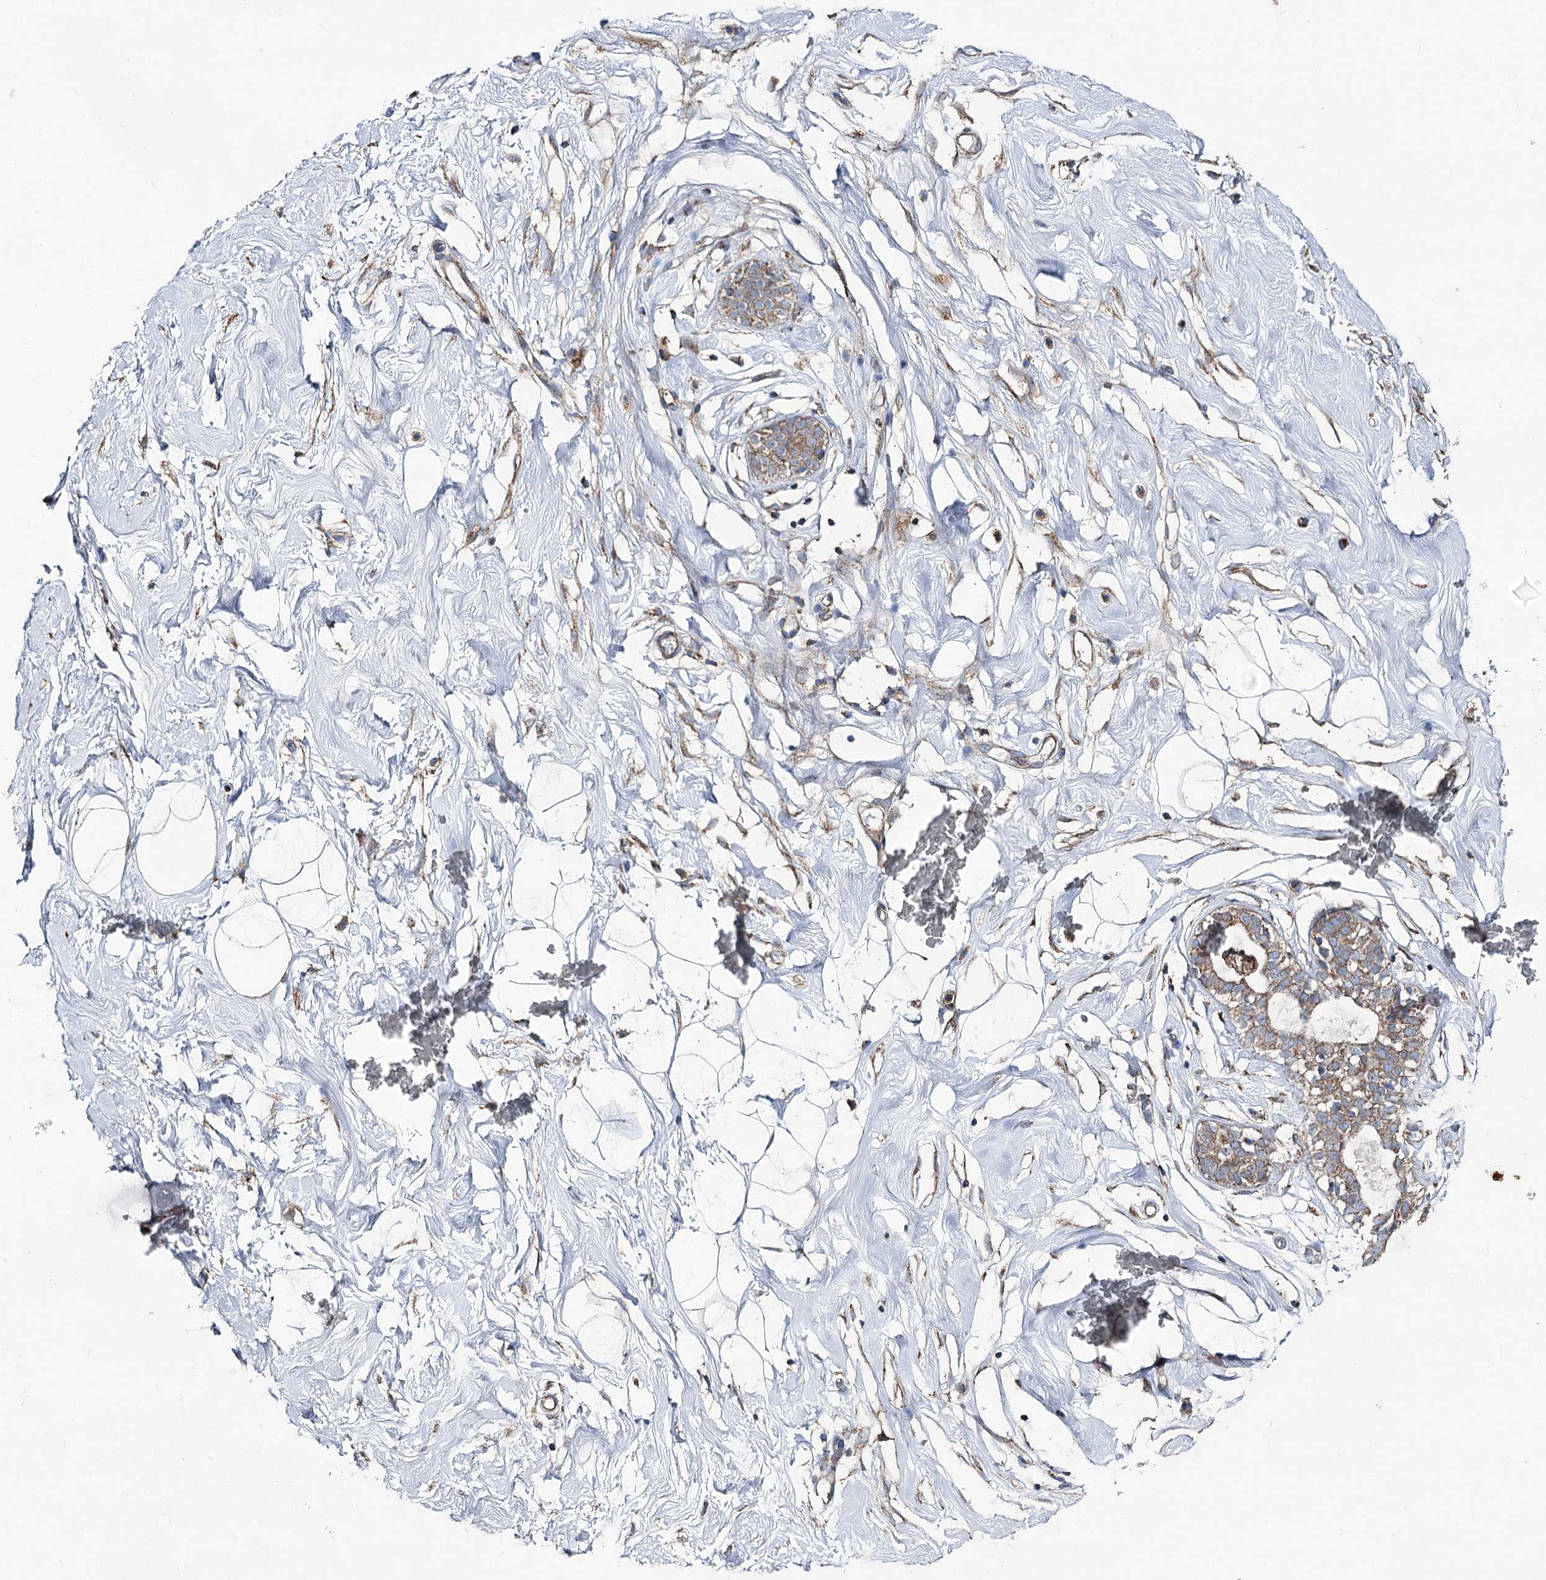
{"staining": {"intensity": "negative", "quantity": "none", "location": "none"}, "tissue": "breast", "cell_type": "Adipocytes", "image_type": "normal", "snomed": [{"axis": "morphology", "description": "Normal tissue, NOS"}, {"axis": "morphology", "description": "Adenoma, NOS"}, {"axis": "topography", "description": "Breast"}], "caption": "Immunohistochemistry (IHC) image of unremarkable breast: human breast stained with DAB (3,3'-diaminobenzidine) reveals no significant protein expression in adipocytes.", "gene": "MSANTD2", "patient": {"sex": "female", "age": 23}}